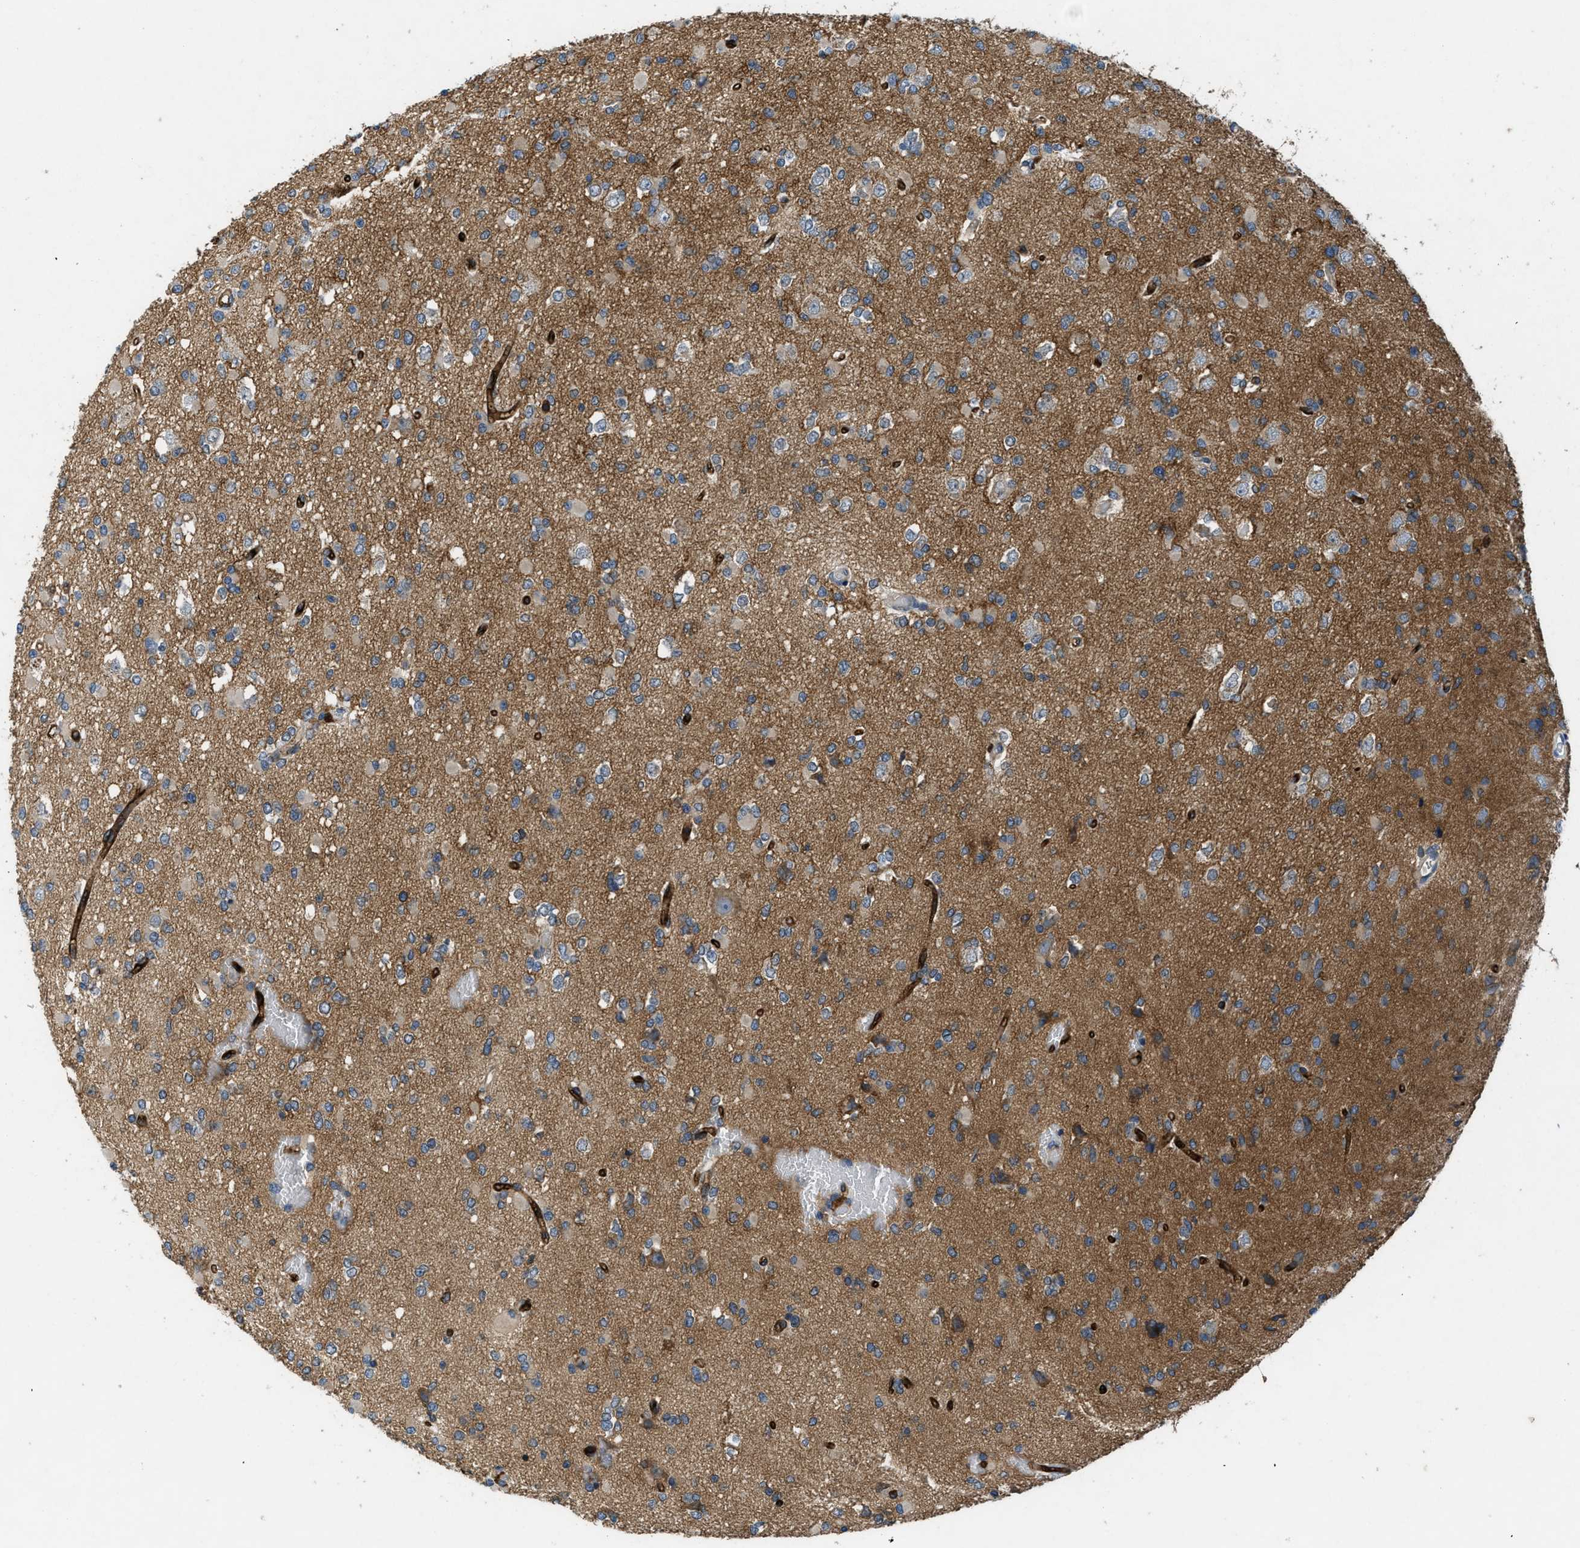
{"staining": {"intensity": "moderate", "quantity": "<25%", "location": "cytoplasmic/membranous"}, "tissue": "glioma", "cell_type": "Tumor cells", "image_type": "cancer", "snomed": [{"axis": "morphology", "description": "Glioma, malignant, Low grade"}, {"axis": "topography", "description": "Brain"}], "caption": "Protein staining of low-grade glioma (malignant) tissue exhibits moderate cytoplasmic/membranous positivity in approximately <25% of tumor cells.", "gene": "PGR", "patient": {"sex": "female", "age": 22}}